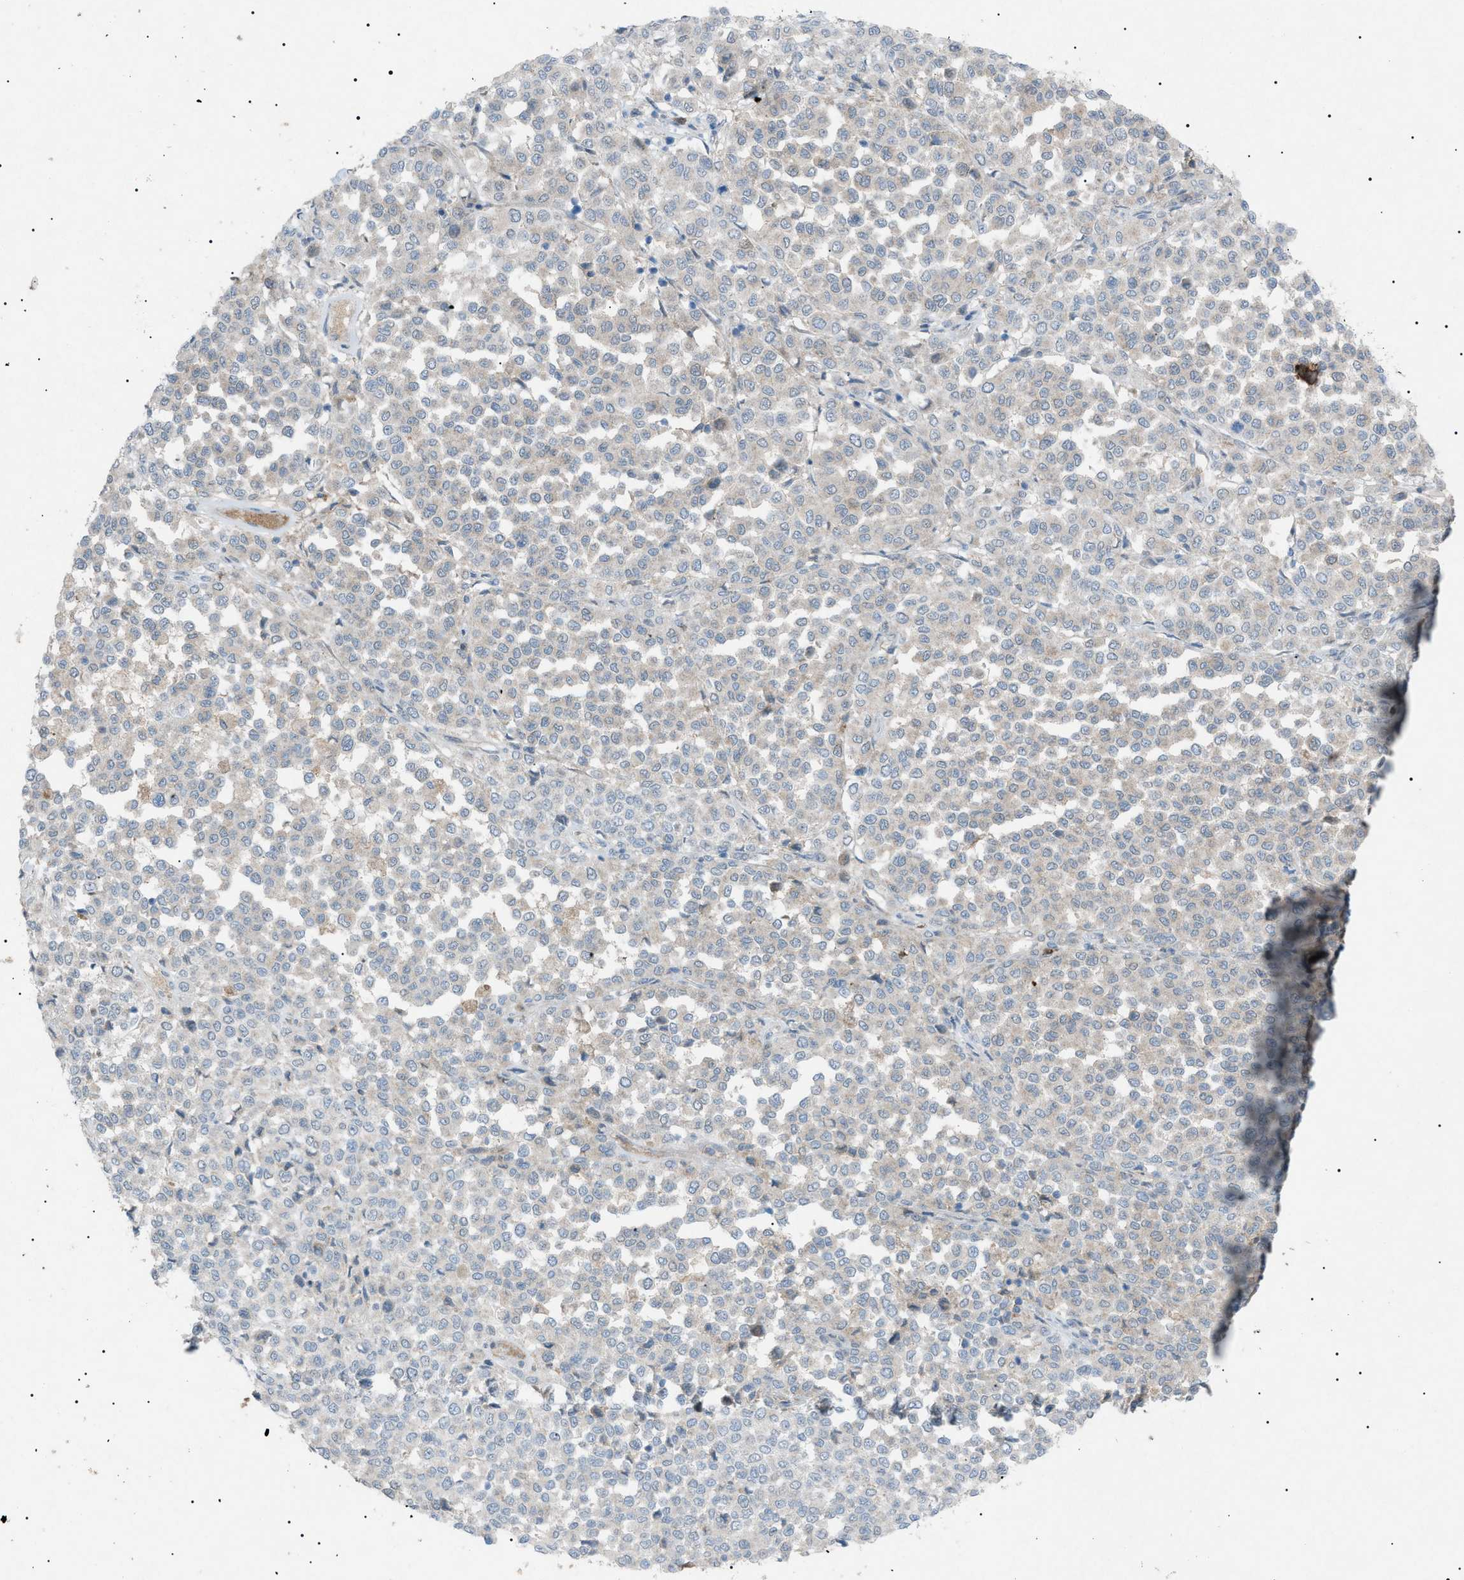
{"staining": {"intensity": "negative", "quantity": "none", "location": "none"}, "tissue": "melanoma", "cell_type": "Tumor cells", "image_type": "cancer", "snomed": [{"axis": "morphology", "description": "Malignant melanoma, Metastatic site"}, {"axis": "topography", "description": "Pancreas"}], "caption": "A photomicrograph of malignant melanoma (metastatic site) stained for a protein shows no brown staining in tumor cells.", "gene": "BTK", "patient": {"sex": "female", "age": 30}}